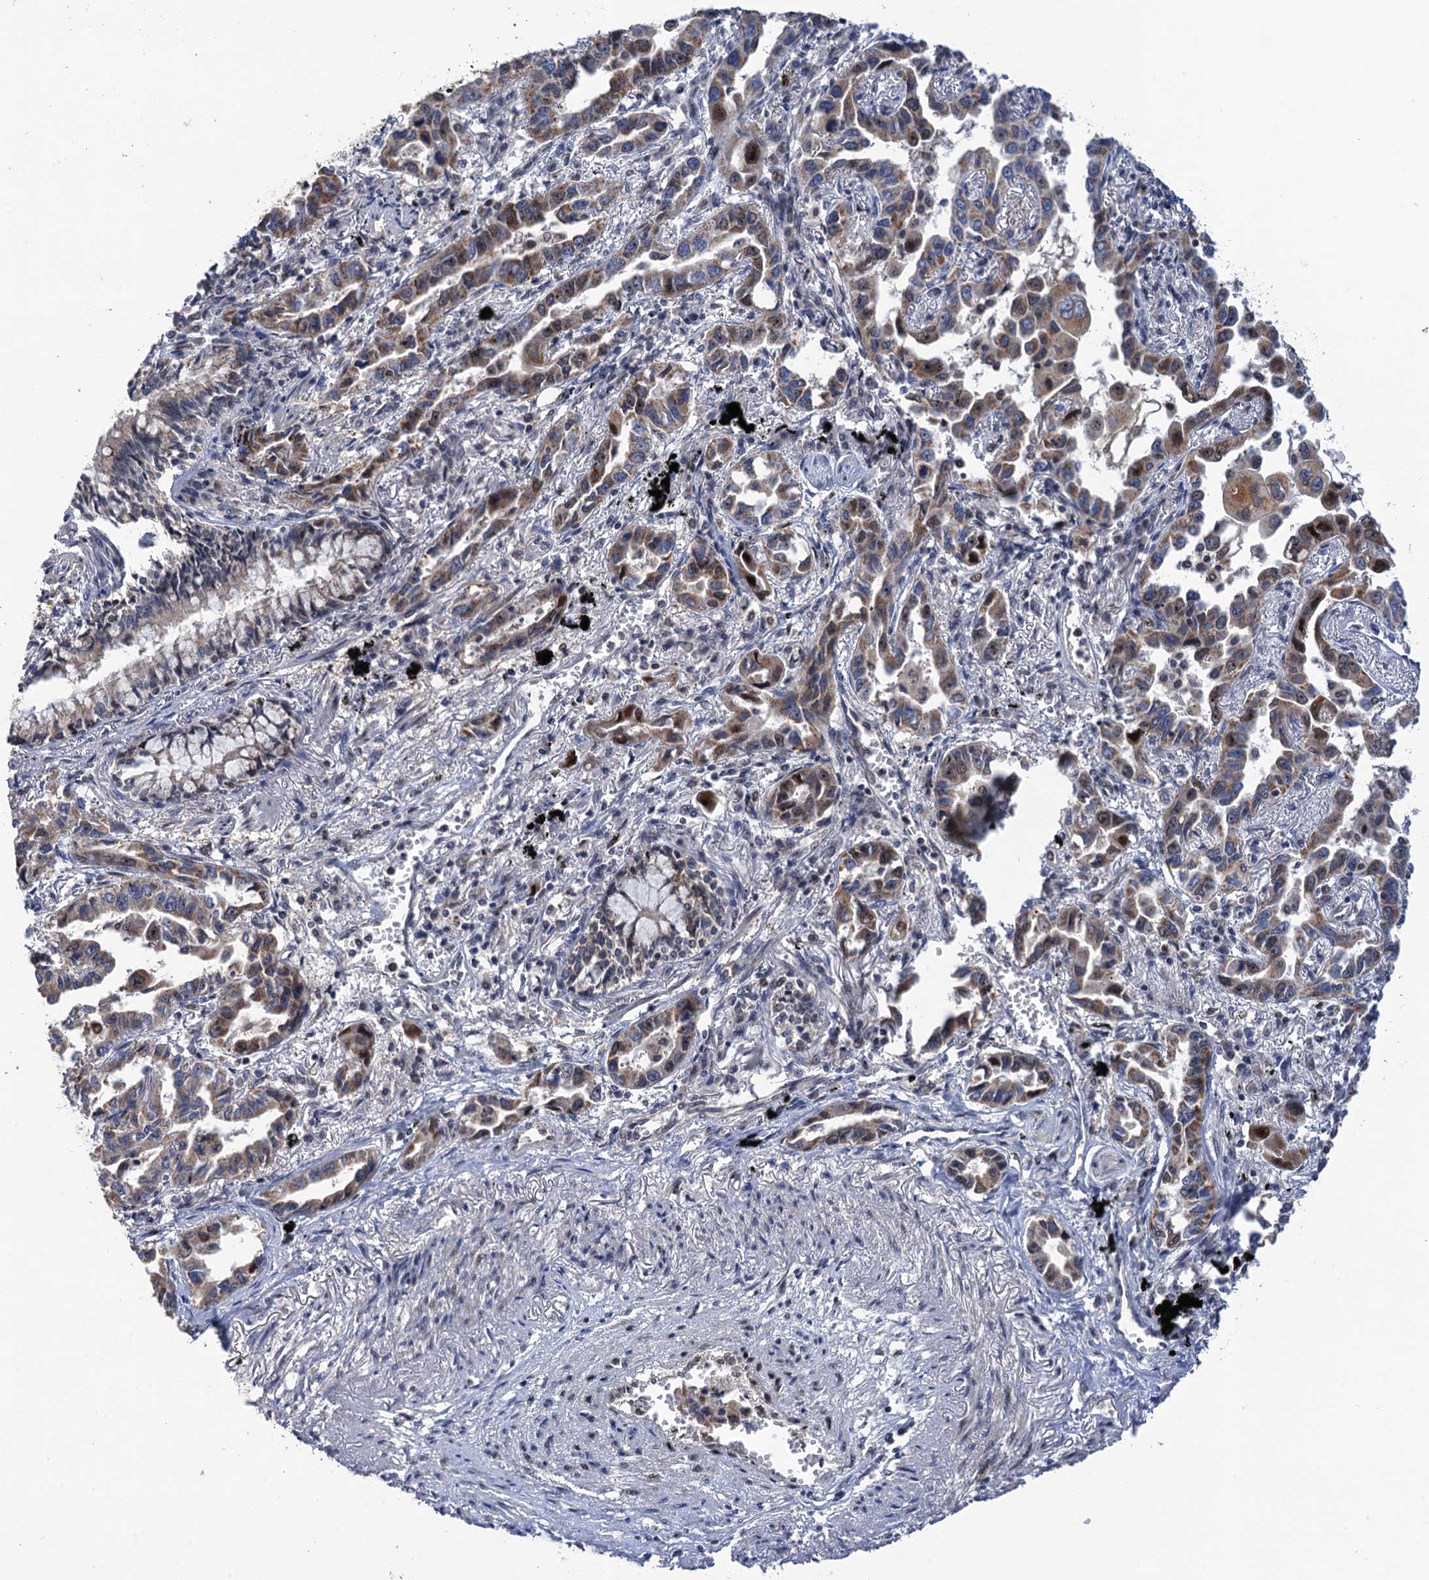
{"staining": {"intensity": "moderate", "quantity": "25%-75%", "location": "cytoplasmic/membranous"}, "tissue": "lung cancer", "cell_type": "Tumor cells", "image_type": "cancer", "snomed": [{"axis": "morphology", "description": "Adenocarcinoma, NOS"}, {"axis": "topography", "description": "Lung"}], "caption": "Protein positivity by immunohistochemistry displays moderate cytoplasmic/membranous positivity in about 25%-75% of tumor cells in lung cancer.", "gene": "ZAR1L", "patient": {"sex": "male", "age": 67}}